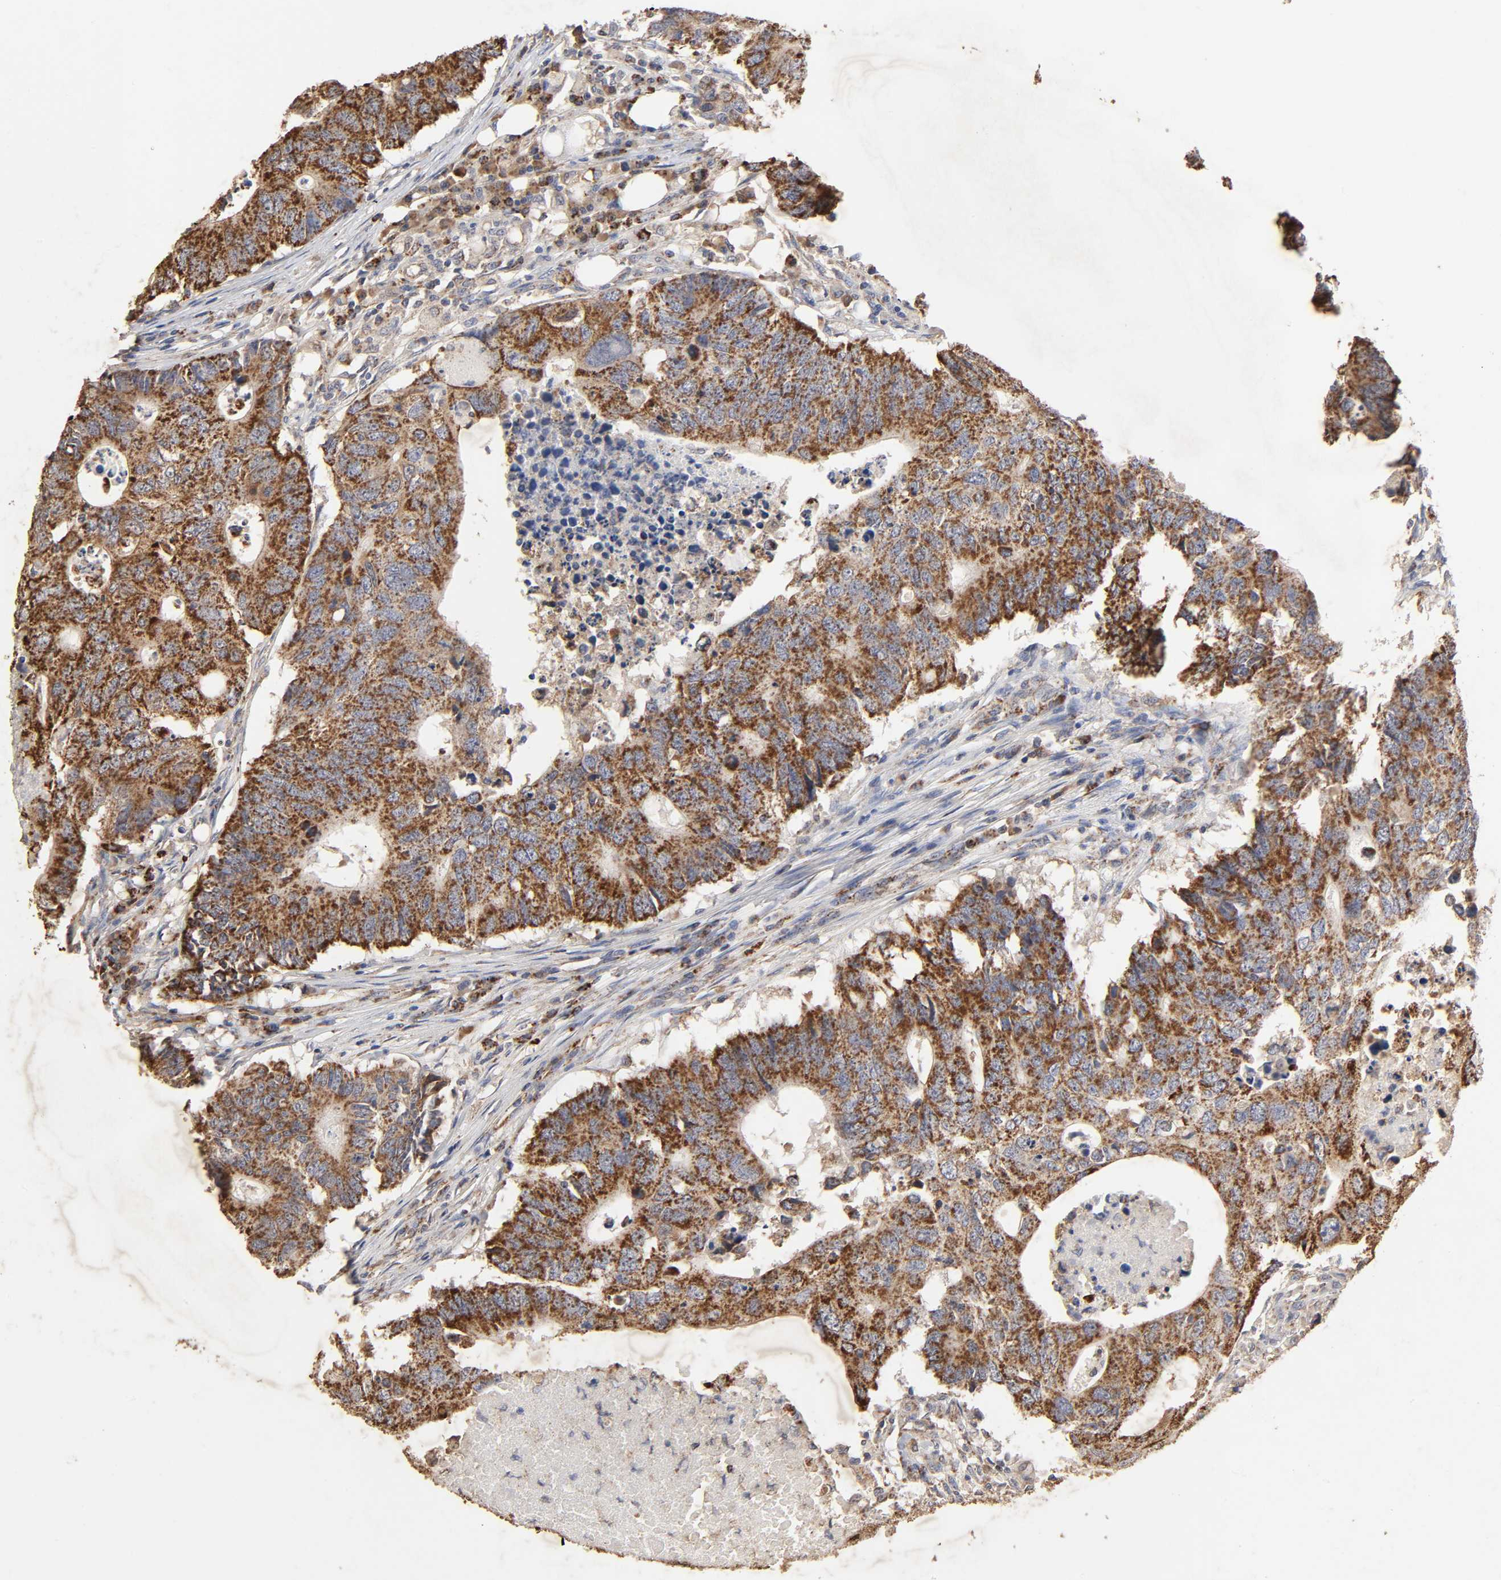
{"staining": {"intensity": "strong", "quantity": ">75%", "location": "cytoplasmic/membranous"}, "tissue": "colorectal cancer", "cell_type": "Tumor cells", "image_type": "cancer", "snomed": [{"axis": "morphology", "description": "Adenocarcinoma, NOS"}, {"axis": "topography", "description": "Colon"}], "caption": "Colorectal cancer (adenocarcinoma) stained with immunohistochemistry exhibits strong cytoplasmic/membranous positivity in approximately >75% of tumor cells.", "gene": "CYCS", "patient": {"sex": "male", "age": 71}}